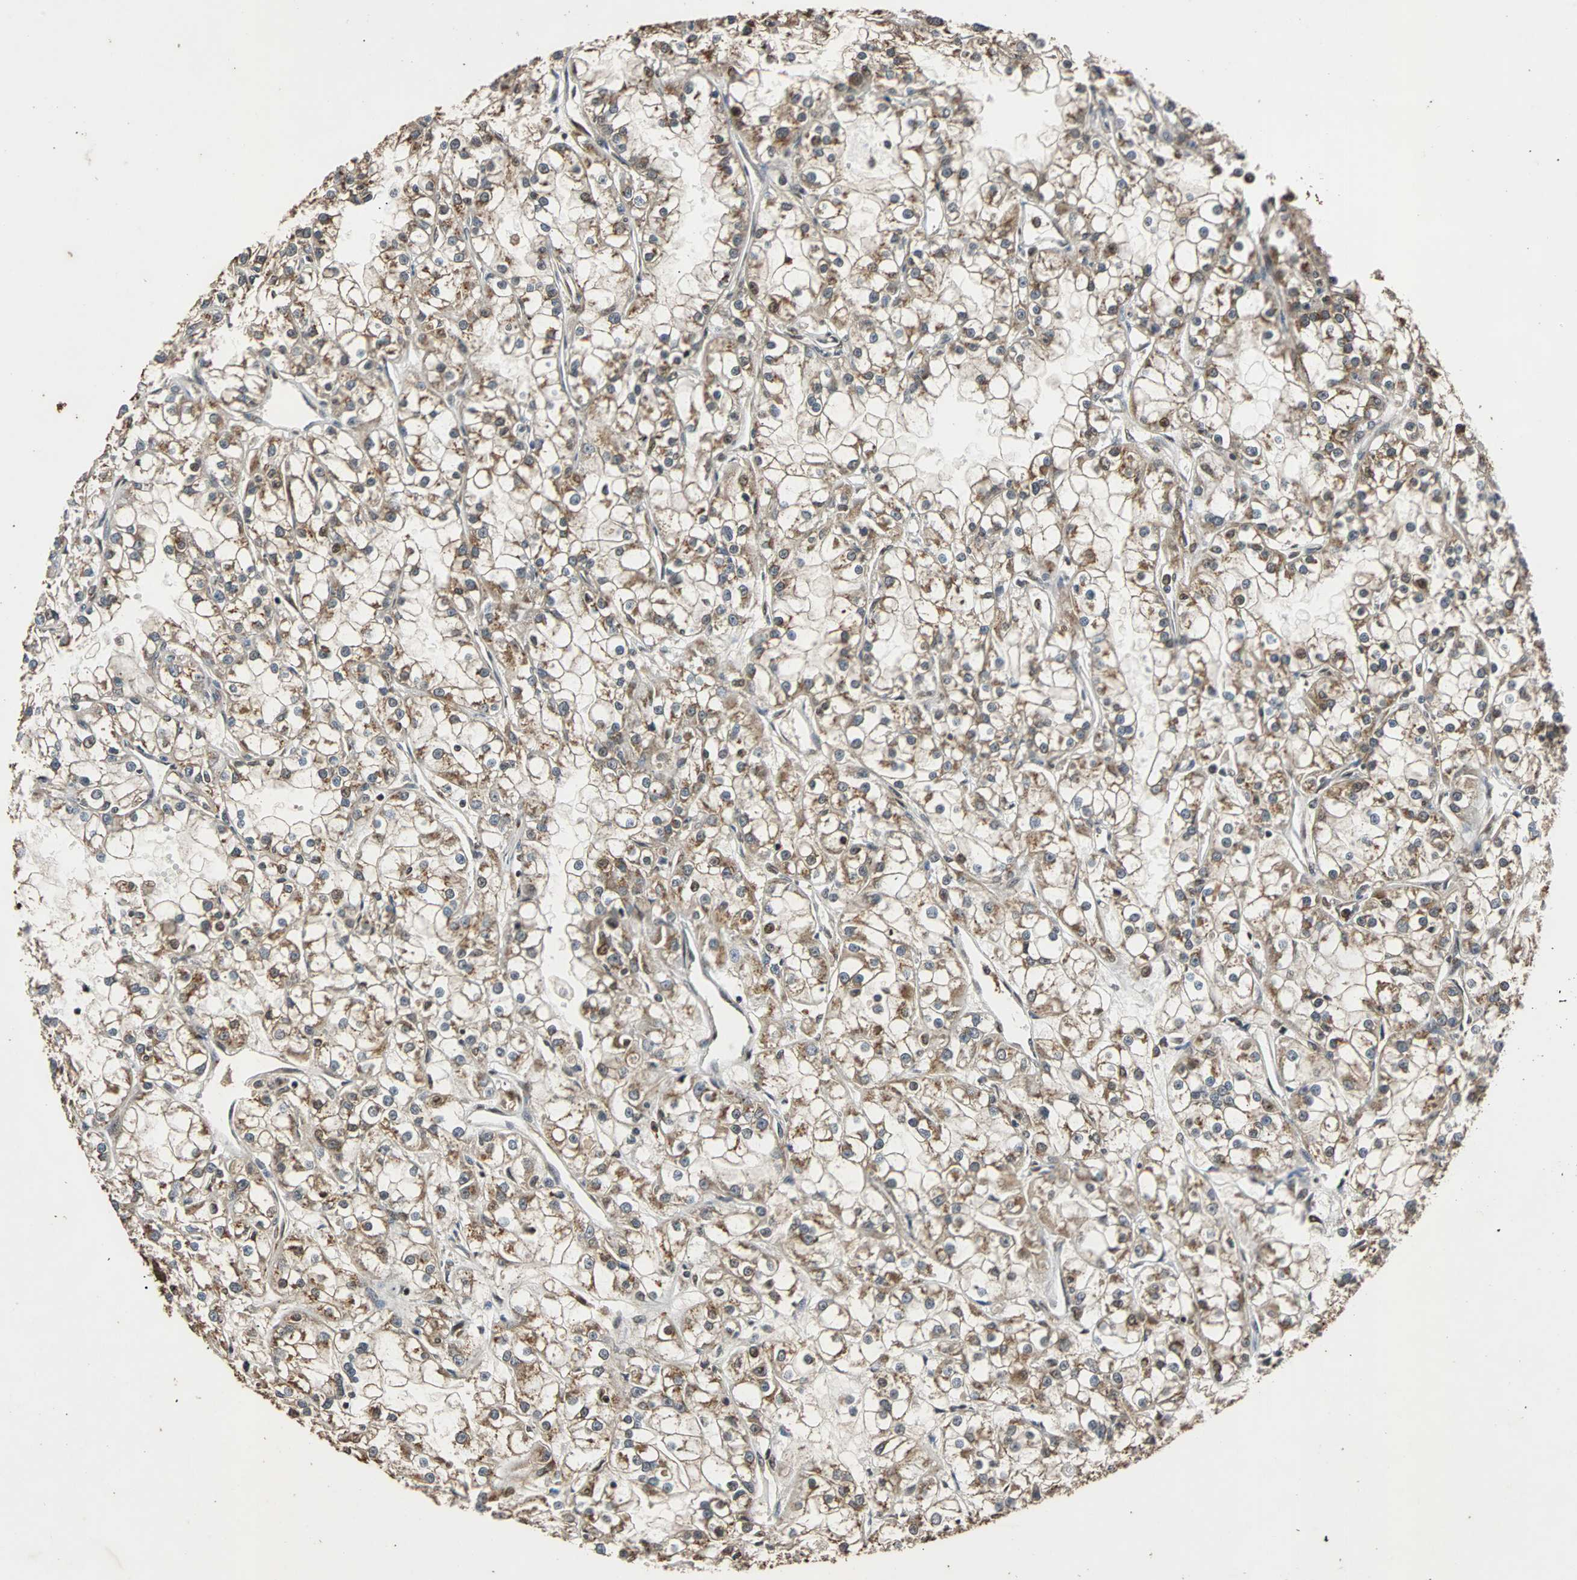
{"staining": {"intensity": "moderate", "quantity": ">75%", "location": "cytoplasmic/membranous"}, "tissue": "renal cancer", "cell_type": "Tumor cells", "image_type": "cancer", "snomed": [{"axis": "morphology", "description": "Adenocarcinoma, NOS"}, {"axis": "topography", "description": "Kidney"}], "caption": "Tumor cells reveal moderate cytoplasmic/membranous positivity in about >75% of cells in renal cancer.", "gene": "USP31", "patient": {"sex": "female", "age": 52}}